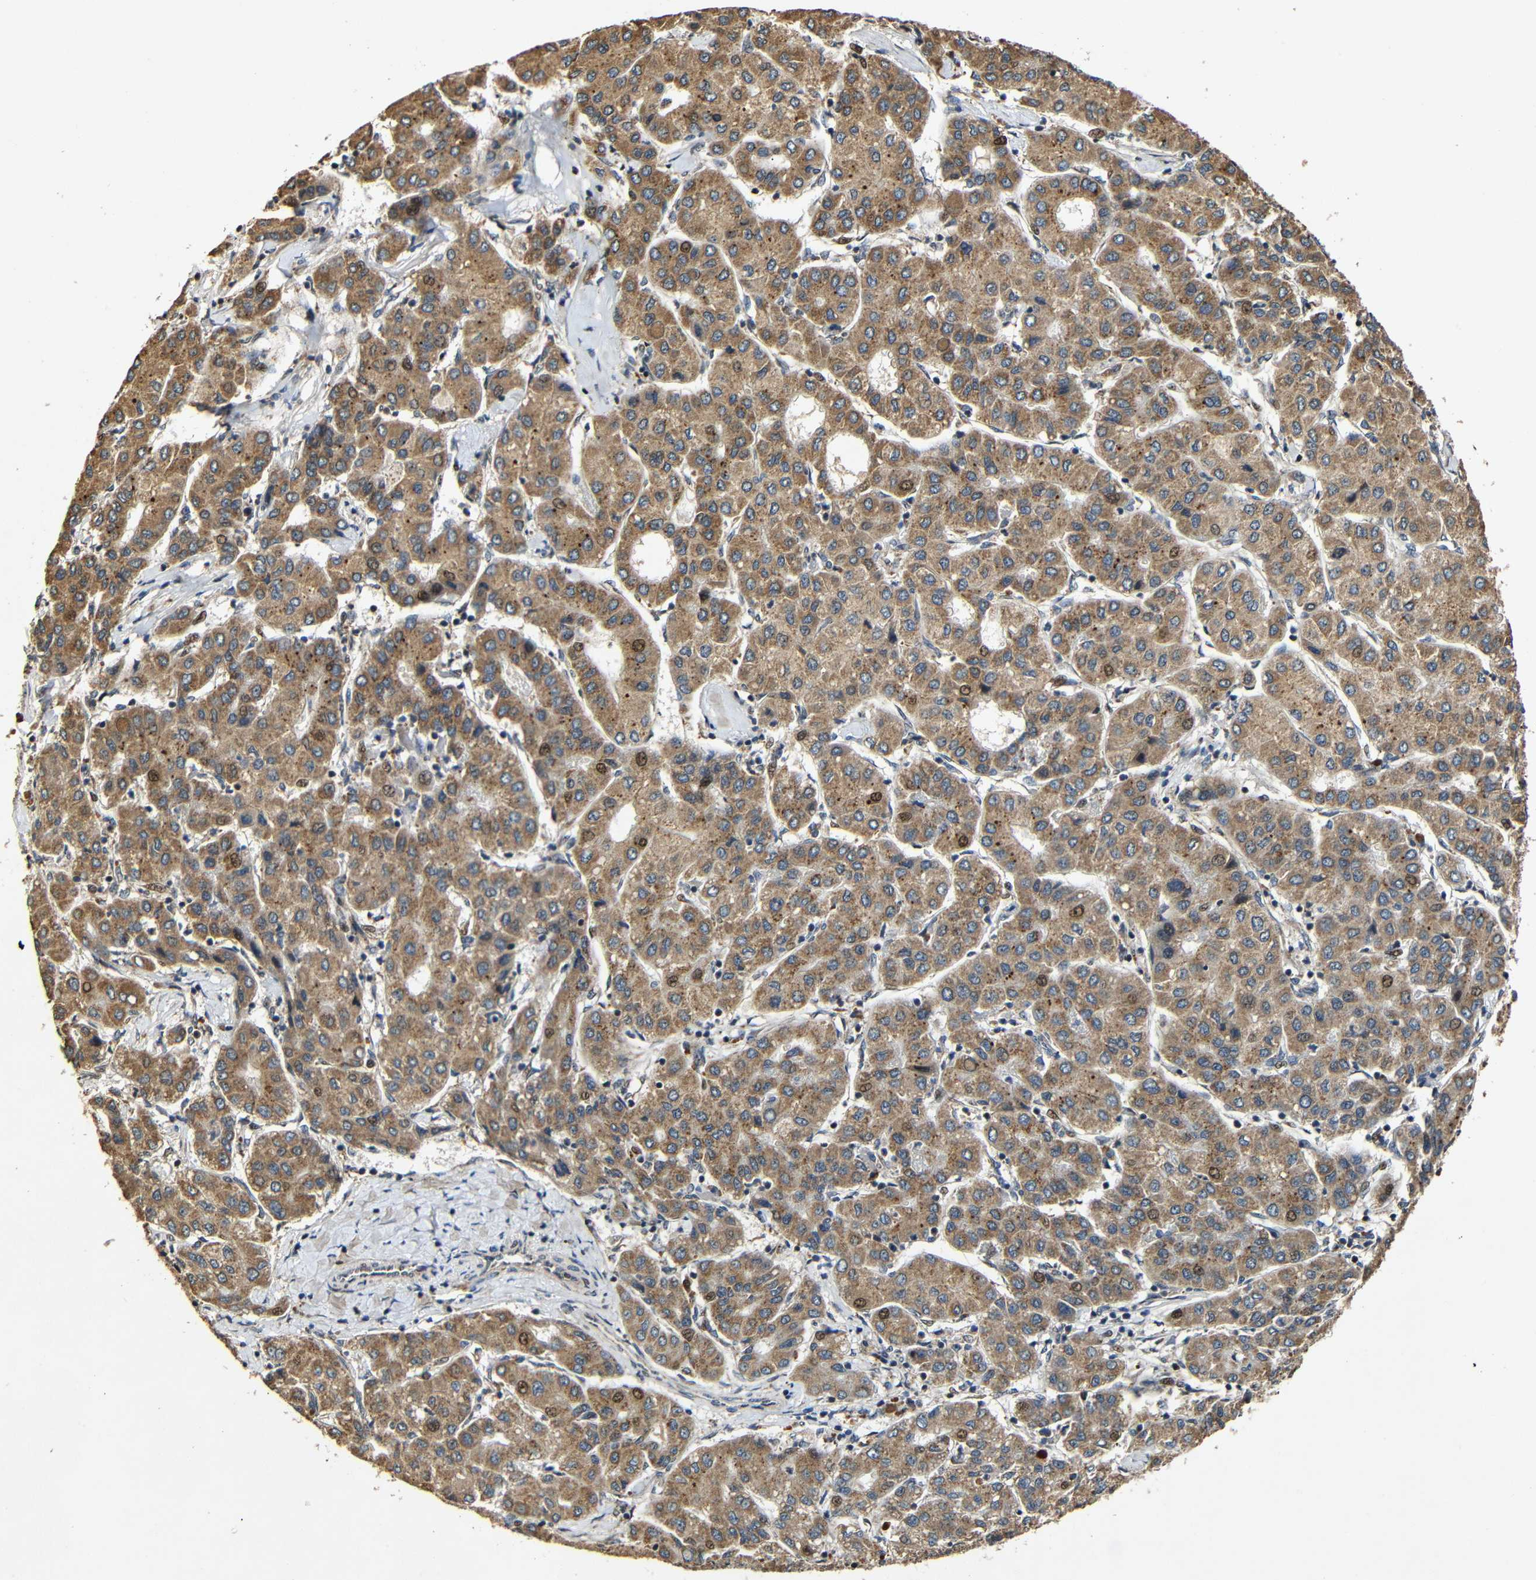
{"staining": {"intensity": "moderate", "quantity": ">75%", "location": "cytoplasmic/membranous,nuclear"}, "tissue": "liver cancer", "cell_type": "Tumor cells", "image_type": "cancer", "snomed": [{"axis": "morphology", "description": "Carcinoma, Hepatocellular, NOS"}, {"axis": "topography", "description": "Liver"}], "caption": "Moderate cytoplasmic/membranous and nuclear expression is present in approximately >75% of tumor cells in liver cancer.", "gene": "KAZALD1", "patient": {"sex": "male", "age": 65}}